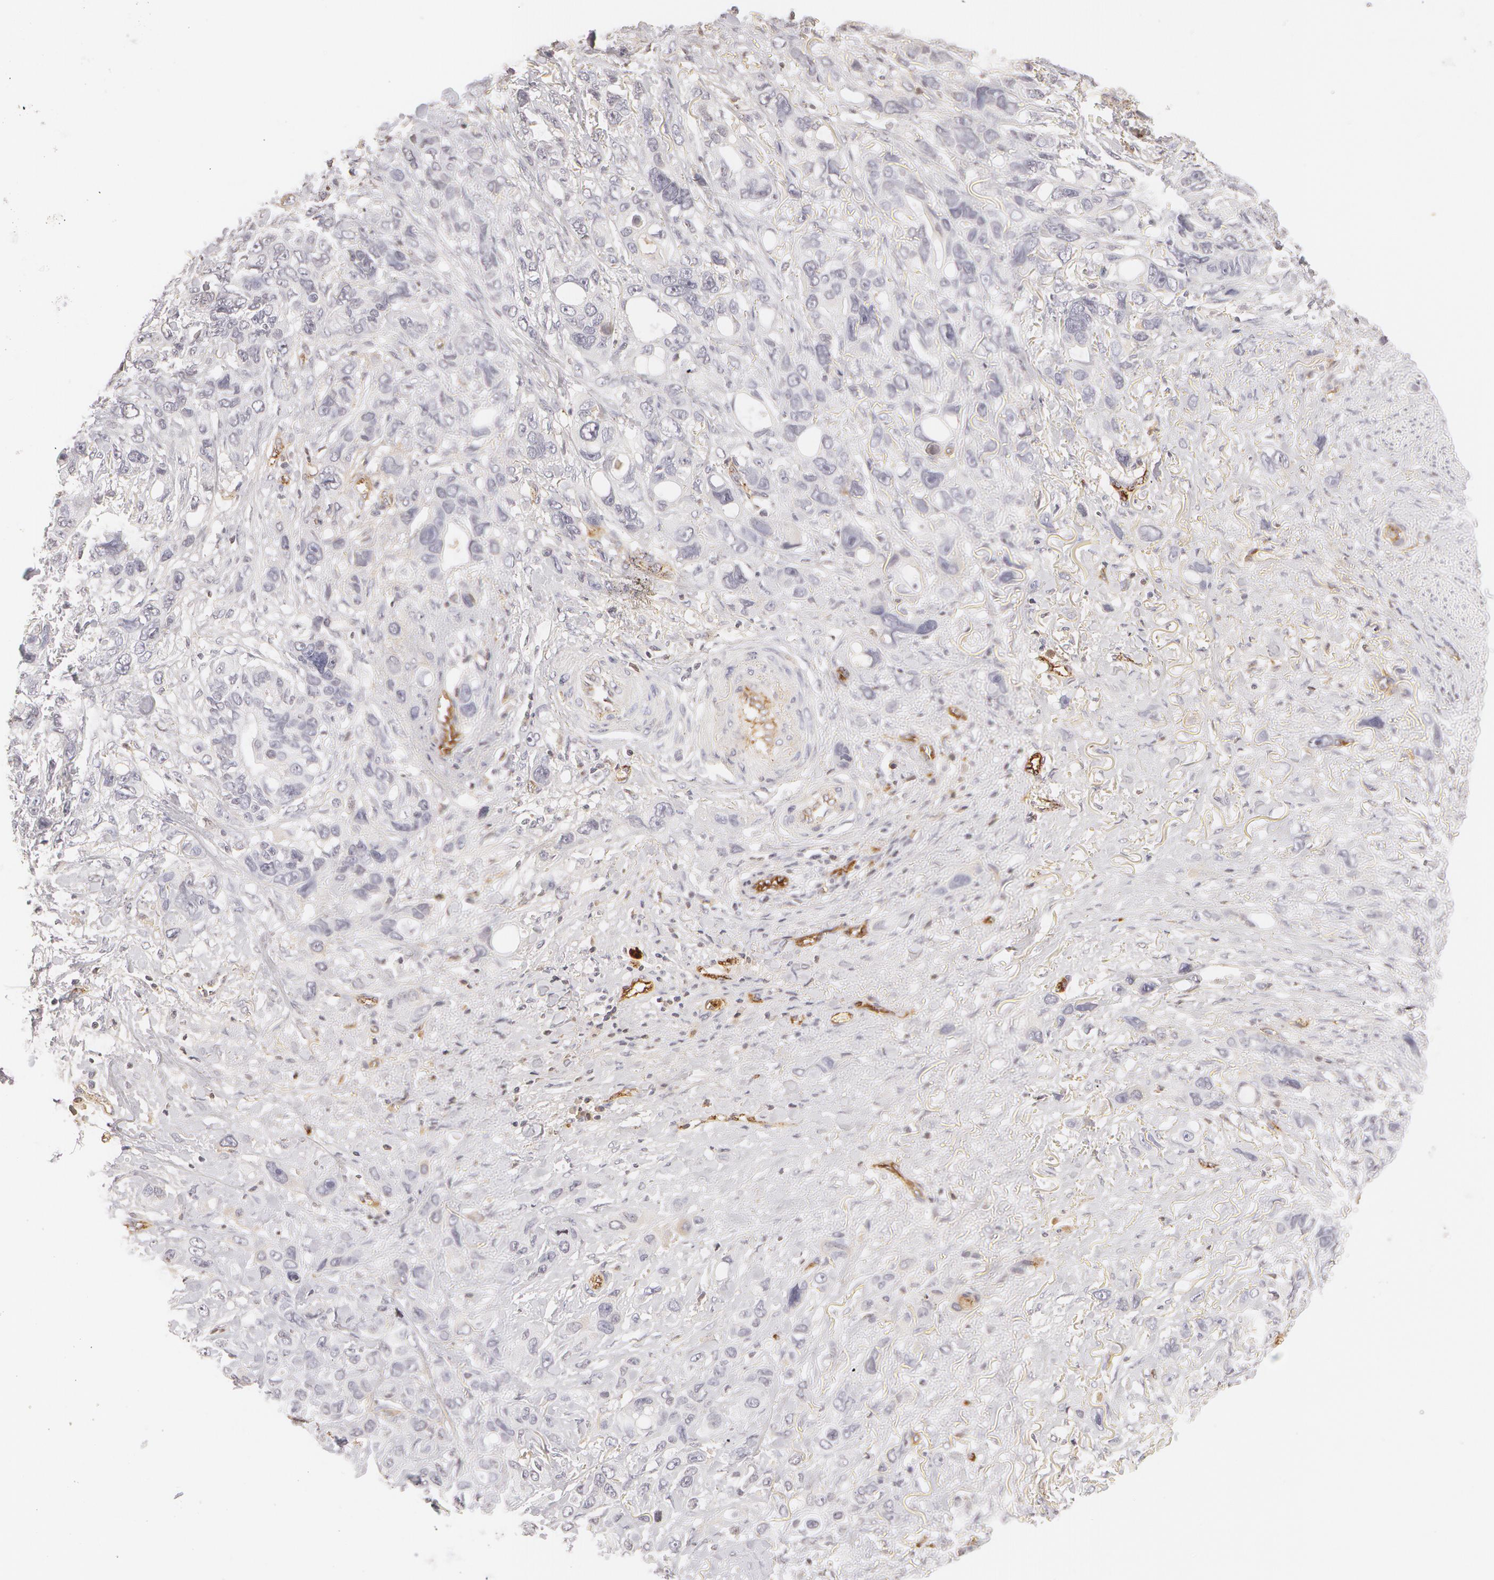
{"staining": {"intensity": "negative", "quantity": "none", "location": "none"}, "tissue": "stomach cancer", "cell_type": "Tumor cells", "image_type": "cancer", "snomed": [{"axis": "morphology", "description": "Adenocarcinoma, NOS"}, {"axis": "topography", "description": "Stomach, upper"}], "caption": "Histopathology image shows no significant protein expression in tumor cells of stomach cancer (adenocarcinoma).", "gene": "VWF", "patient": {"sex": "male", "age": 47}}